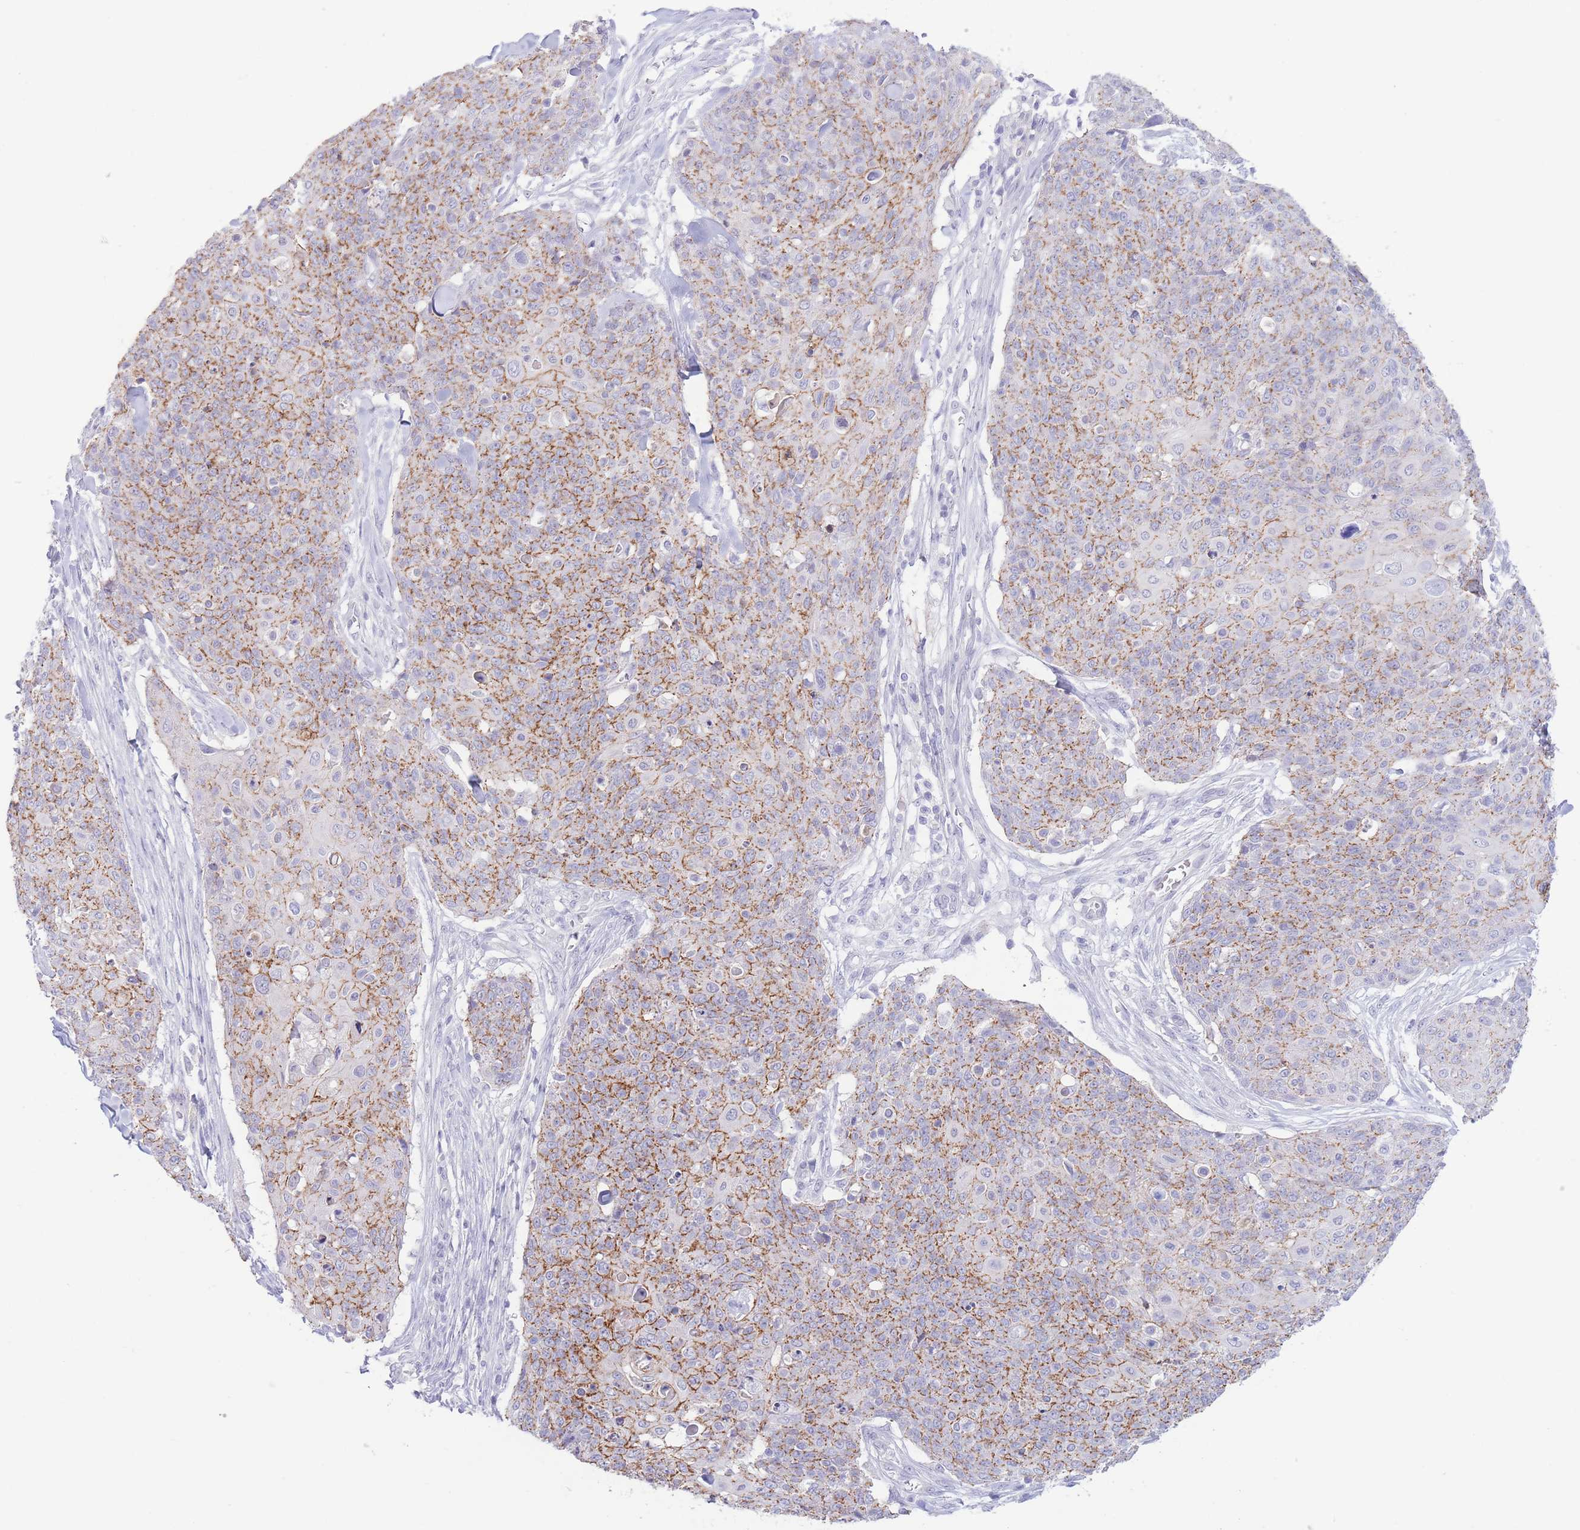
{"staining": {"intensity": "moderate", "quantity": "25%-75%", "location": "cytoplasmic/membranous"}, "tissue": "skin cancer", "cell_type": "Tumor cells", "image_type": "cancer", "snomed": [{"axis": "morphology", "description": "Squamous cell carcinoma, NOS"}, {"axis": "topography", "description": "Skin"}, {"axis": "topography", "description": "Vulva"}], "caption": "This is an image of immunohistochemistry (IHC) staining of skin squamous cell carcinoma, which shows moderate expression in the cytoplasmic/membranous of tumor cells.", "gene": "LCLAT1", "patient": {"sex": "female", "age": 85}}